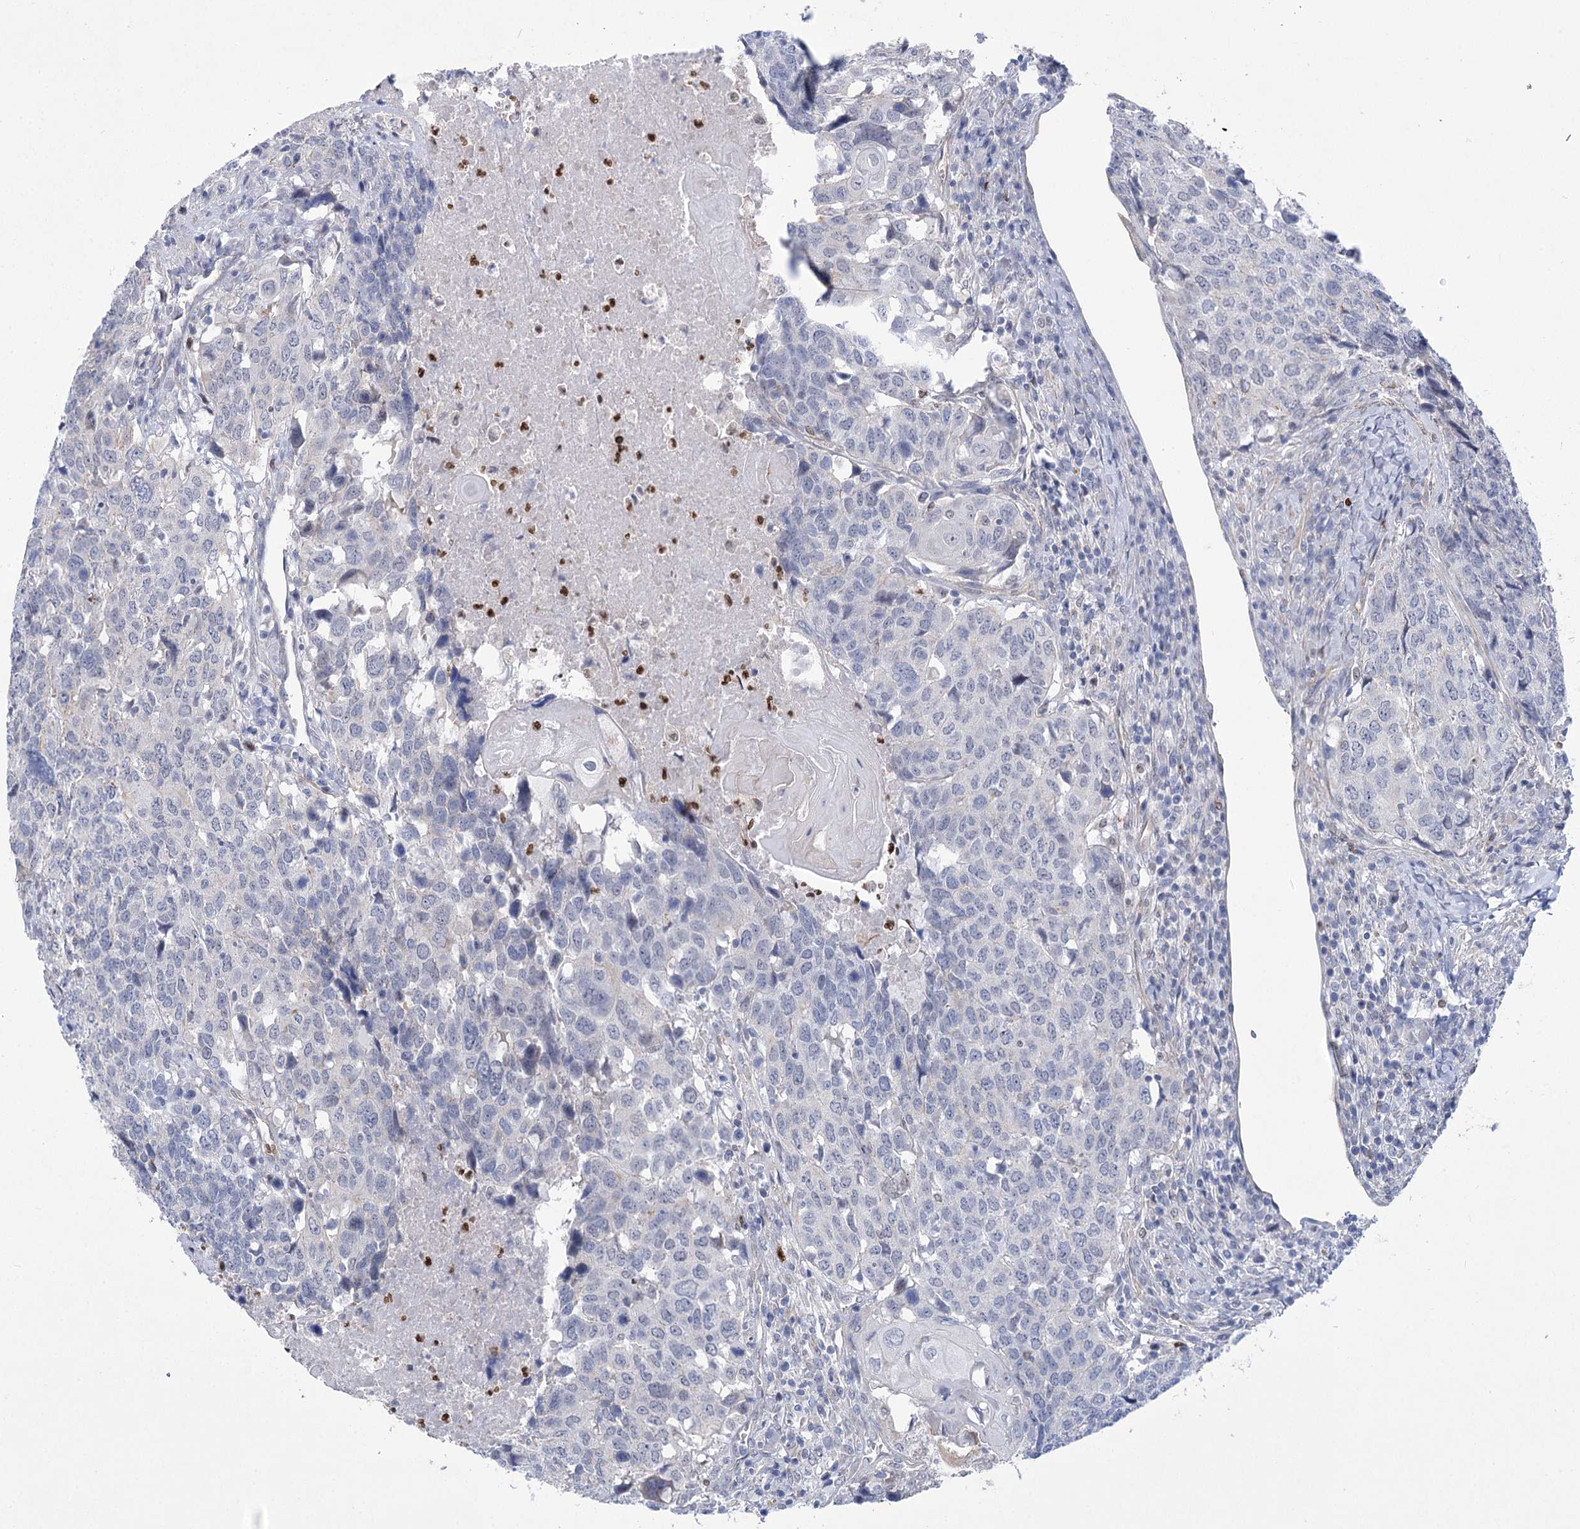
{"staining": {"intensity": "negative", "quantity": "none", "location": "none"}, "tissue": "head and neck cancer", "cell_type": "Tumor cells", "image_type": "cancer", "snomed": [{"axis": "morphology", "description": "Squamous cell carcinoma, NOS"}, {"axis": "topography", "description": "Head-Neck"}], "caption": "Protein analysis of squamous cell carcinoma (head and neck) shows no significant staining in tumor cells.", "gene": "THAP6", "patient": {"sex": "male", "age": 66}}